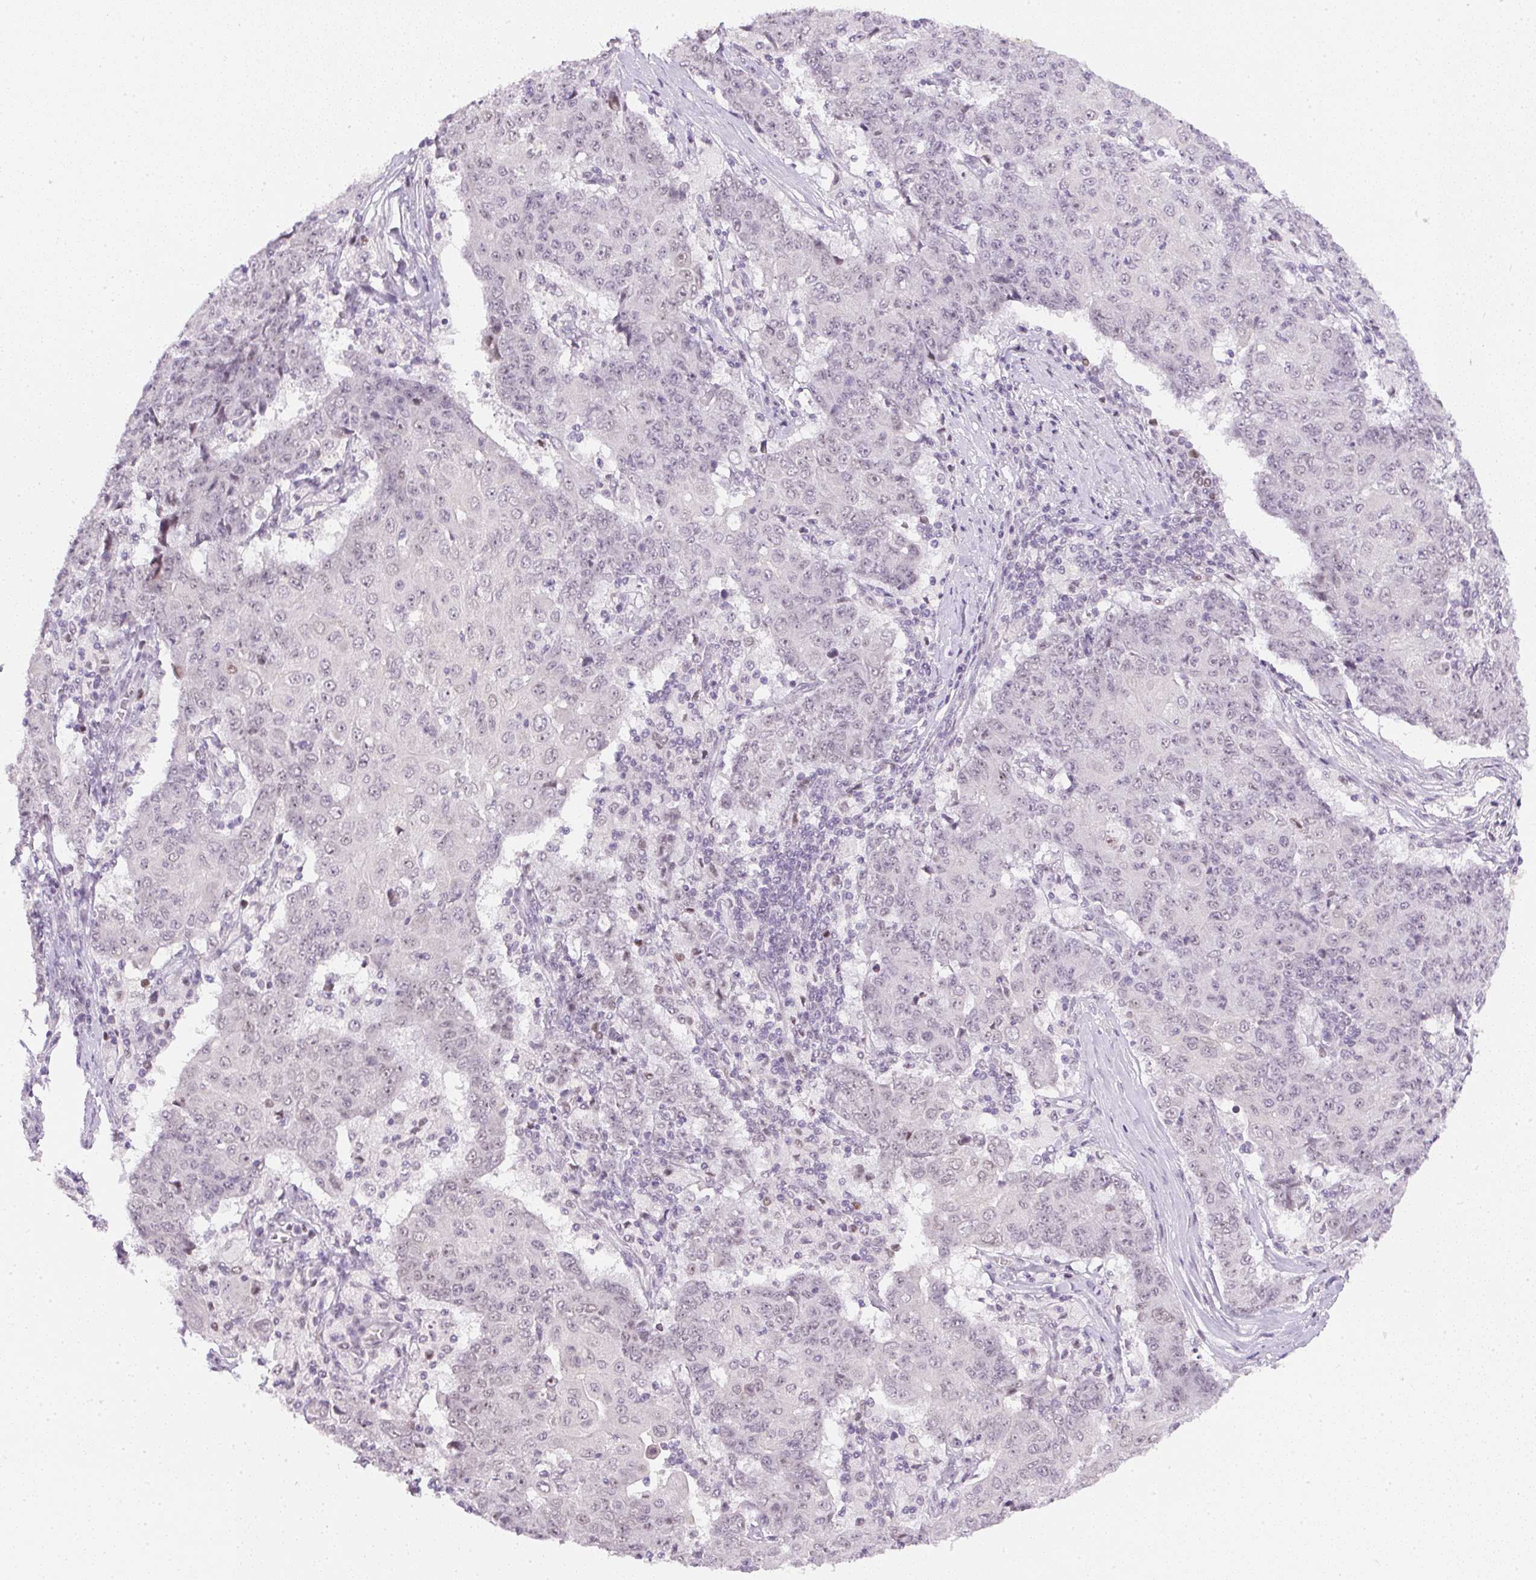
{"staining": {"intensity": "weak", "quantity": "<25%", "location": "nuclear"}, "tissue": "ovarian cancer", "cell_type": "Tumor cells", "image_type": "cancer", "snomed": [{"axis": "morphology", "description": "Carcinoma, endometroid"}, {"axis": "topography", "description": "Ovary"}], "caption": "Tumor cells are negative for protein expression in human endometroid carcinoma (ovarian).", "gene": "DPPA4", "patient": {"sex": "female", "age": 42}}